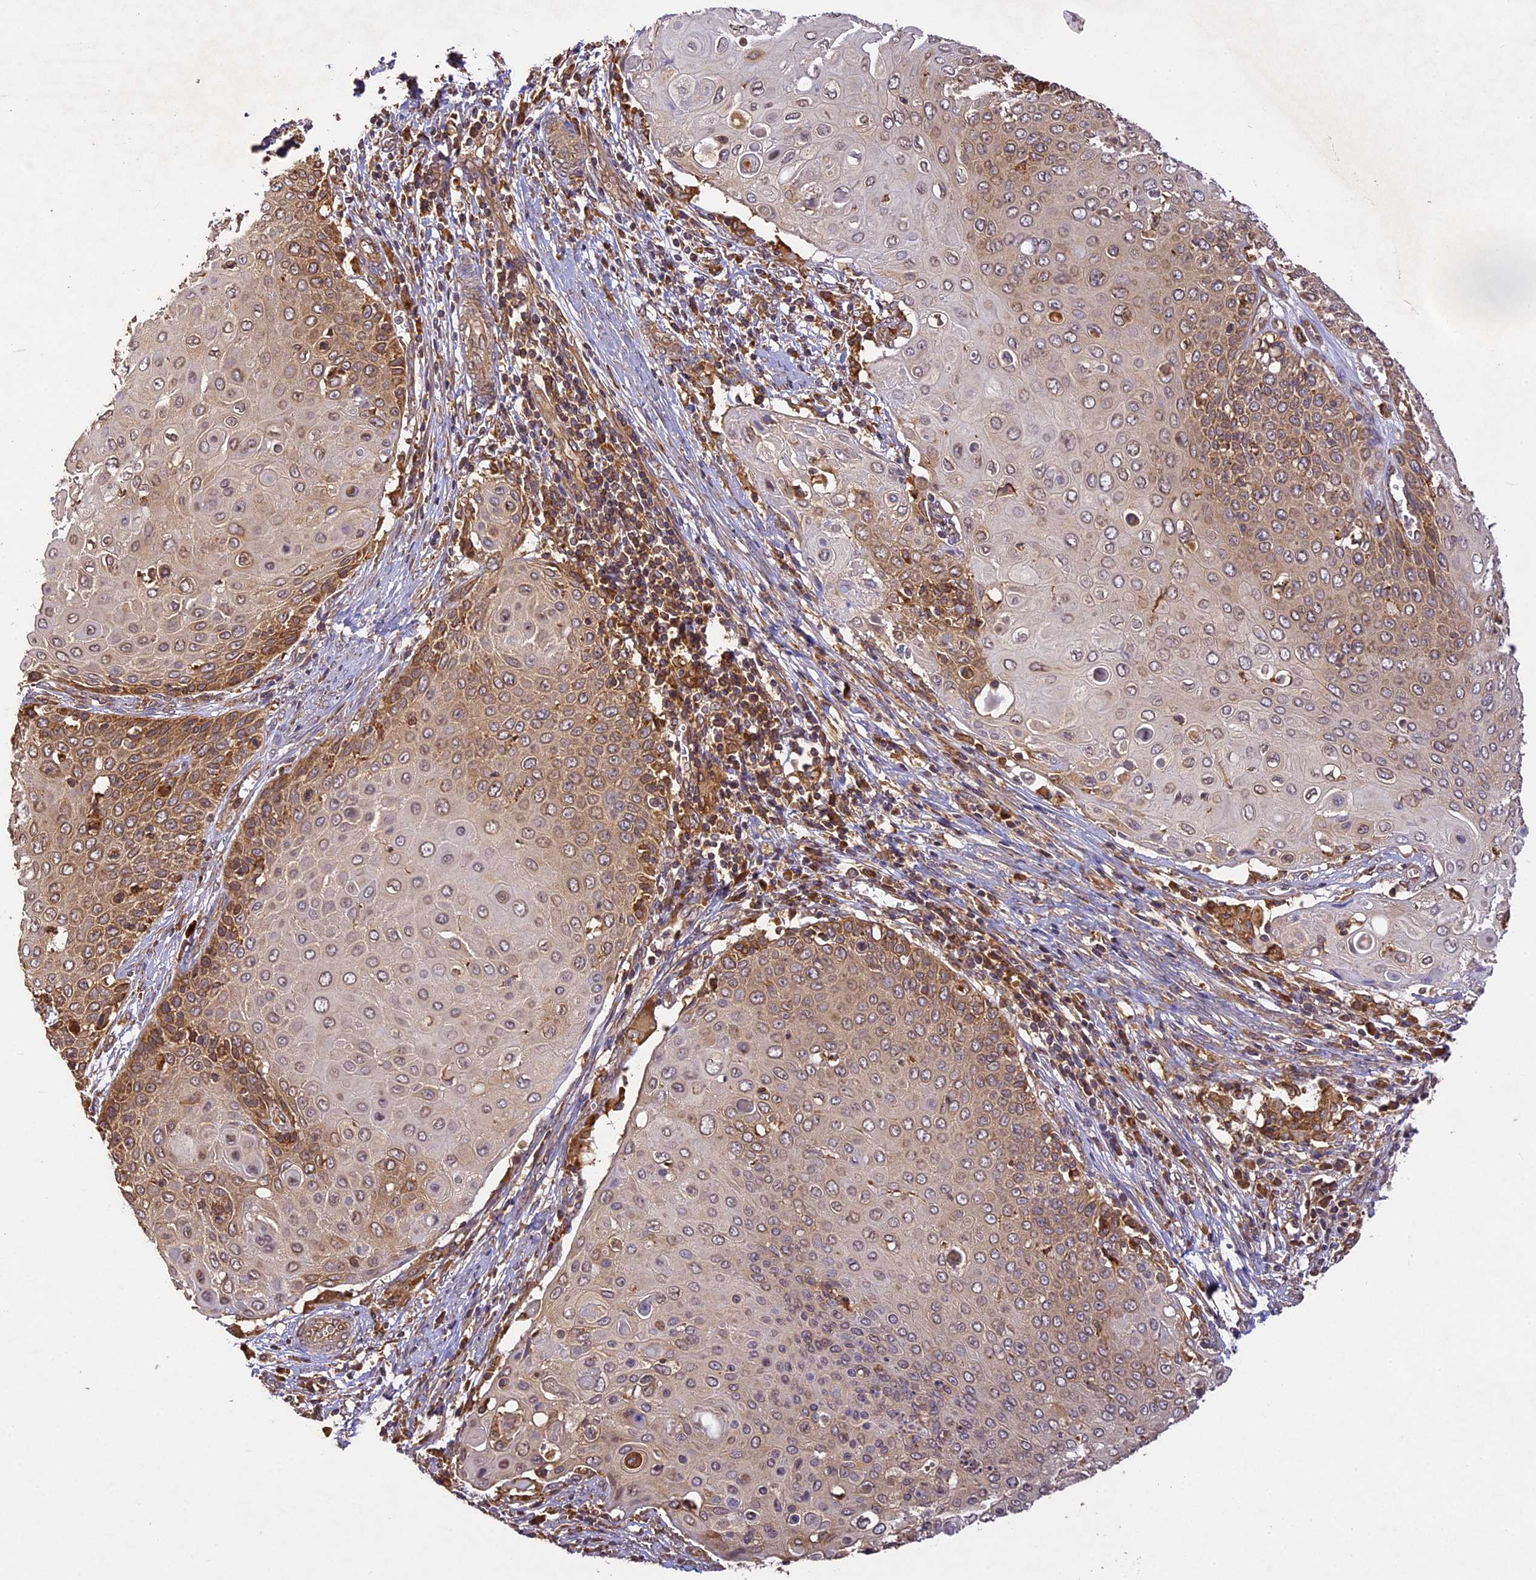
{"staining": {"intensity": "moderate", "quantity": "25%-75%", "location": "cytoplasmic/membranous"}, "tissue": "cervical cancer", "cell_type": "Tumor cells", "image_type": "cancer", "snomed": [{"axis": "morphology", "description": "Squamous cell carcinoma, NOS"}, {"axis": "topography", "description": "Cervix"}], "caption": "Squamous cell carcinoma (cervical) tissue exhibits moderate cytoplasmic/membranous expression in approximately 25%-75% of tumor cells, visualized by immunohistochemistry.", "gene": "BRAP", "patient": {"sex": "female", "age": 39}}